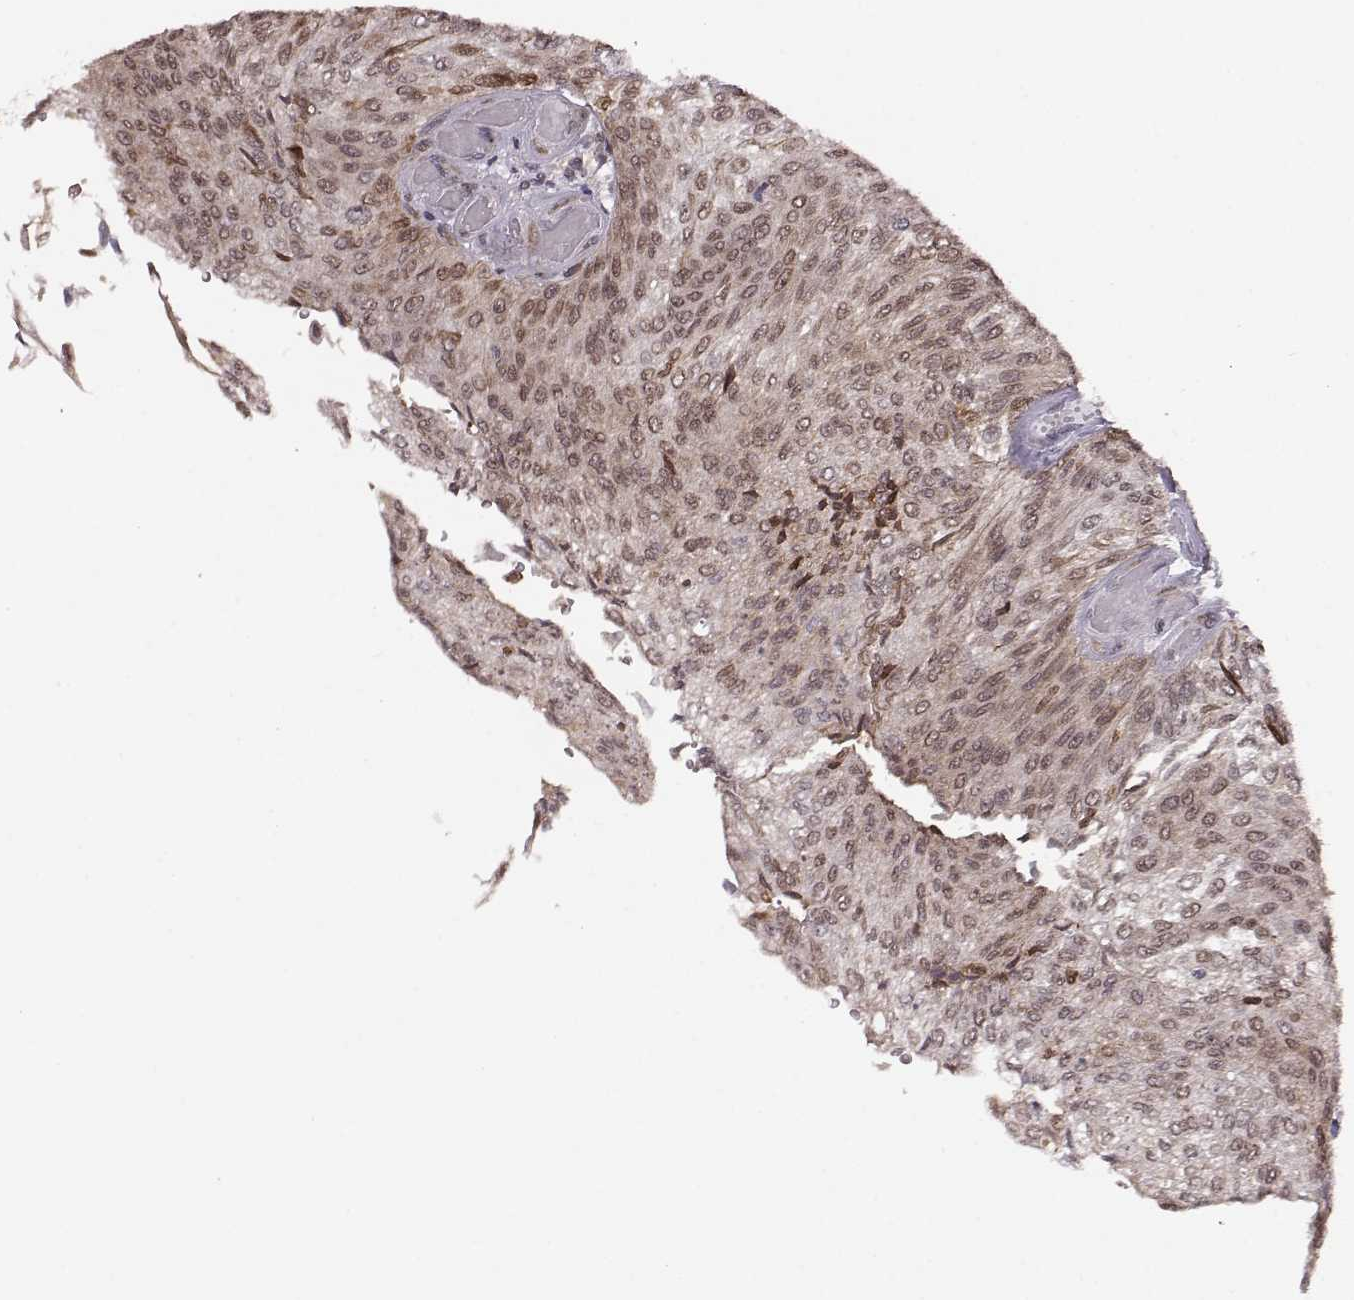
{"staining": {"intensity": "moderate", "quantity": "25%-75%", "location": "nuclear"}, "tissue": "urothelial cancer", "cell_type": "Tumor cells", "image_type": "cancer", "snomed": [{"axis": "morphology", "description": "Urothelial carcinoma, Low grade"}, {"axis": "topography", "description": "Ureter, NOS"}, {"axis": "topography", "description": "Urinary bladder"}], "caption": "Protein analysis of urothelial carcinoma (low-grade) tissue shows moderate nuclear positivity in approximately 25%-75% of tumor cells.", "gene": "KLF6", "patient": {"sex": "male", "age": 78}}